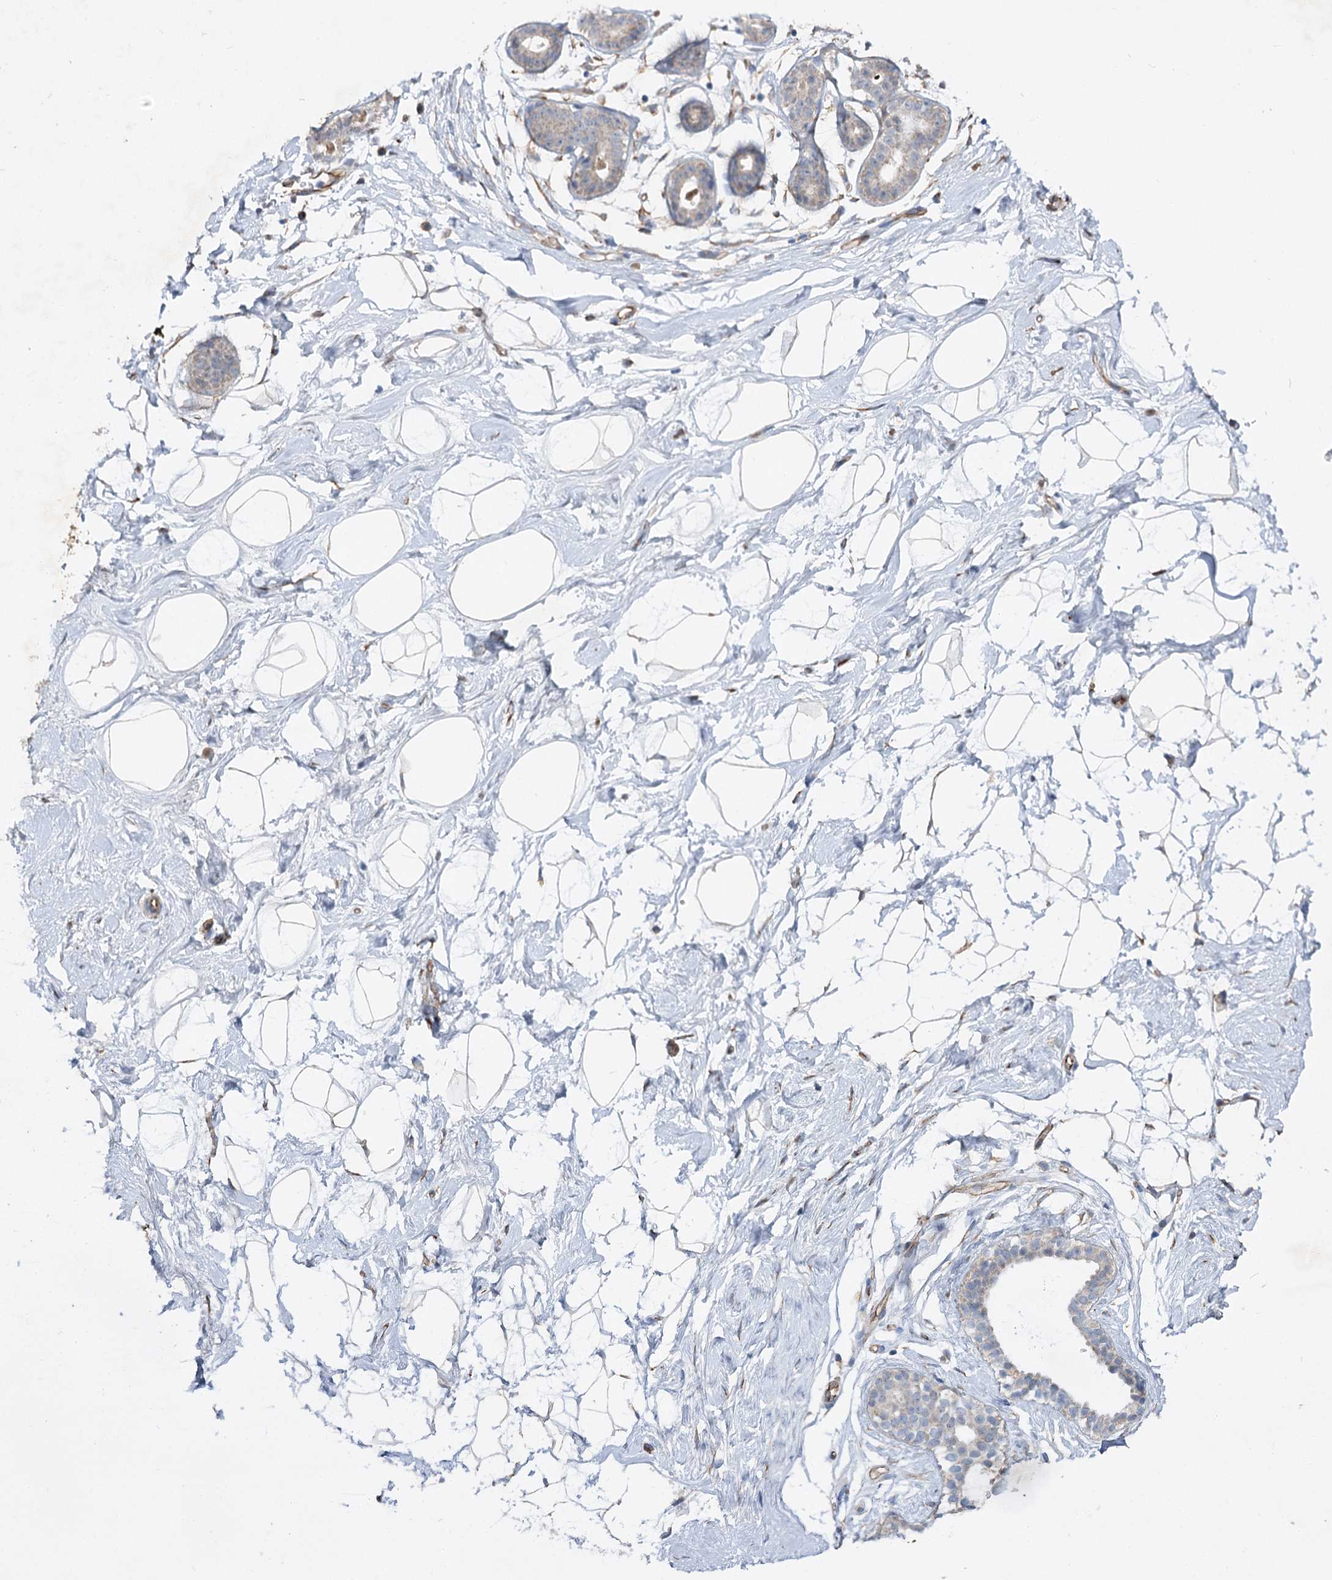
{"staining": {"intensity": "negative", "quantity": "none", "location": "none"}, "tissue": "breast", "cell_type": "Adipocytes", "image_type": "normal", "snomed": [{"axis": "morphology", "description": "Normal tissue, NOS"}, {"axis": "morphology", "description": "Adenoma, NOS"}, {"axis": "topography", "description": "Breast"}], "caption": "A micrograph of human breast is negative for staining in adipocytes. (Stains: DAB IHC with hematoxylin counter stain, Microscopy: brightfield microscopy at high magnification).", "gene": "KIAA0825", "patient": {"sex": "female", "age": 23}}